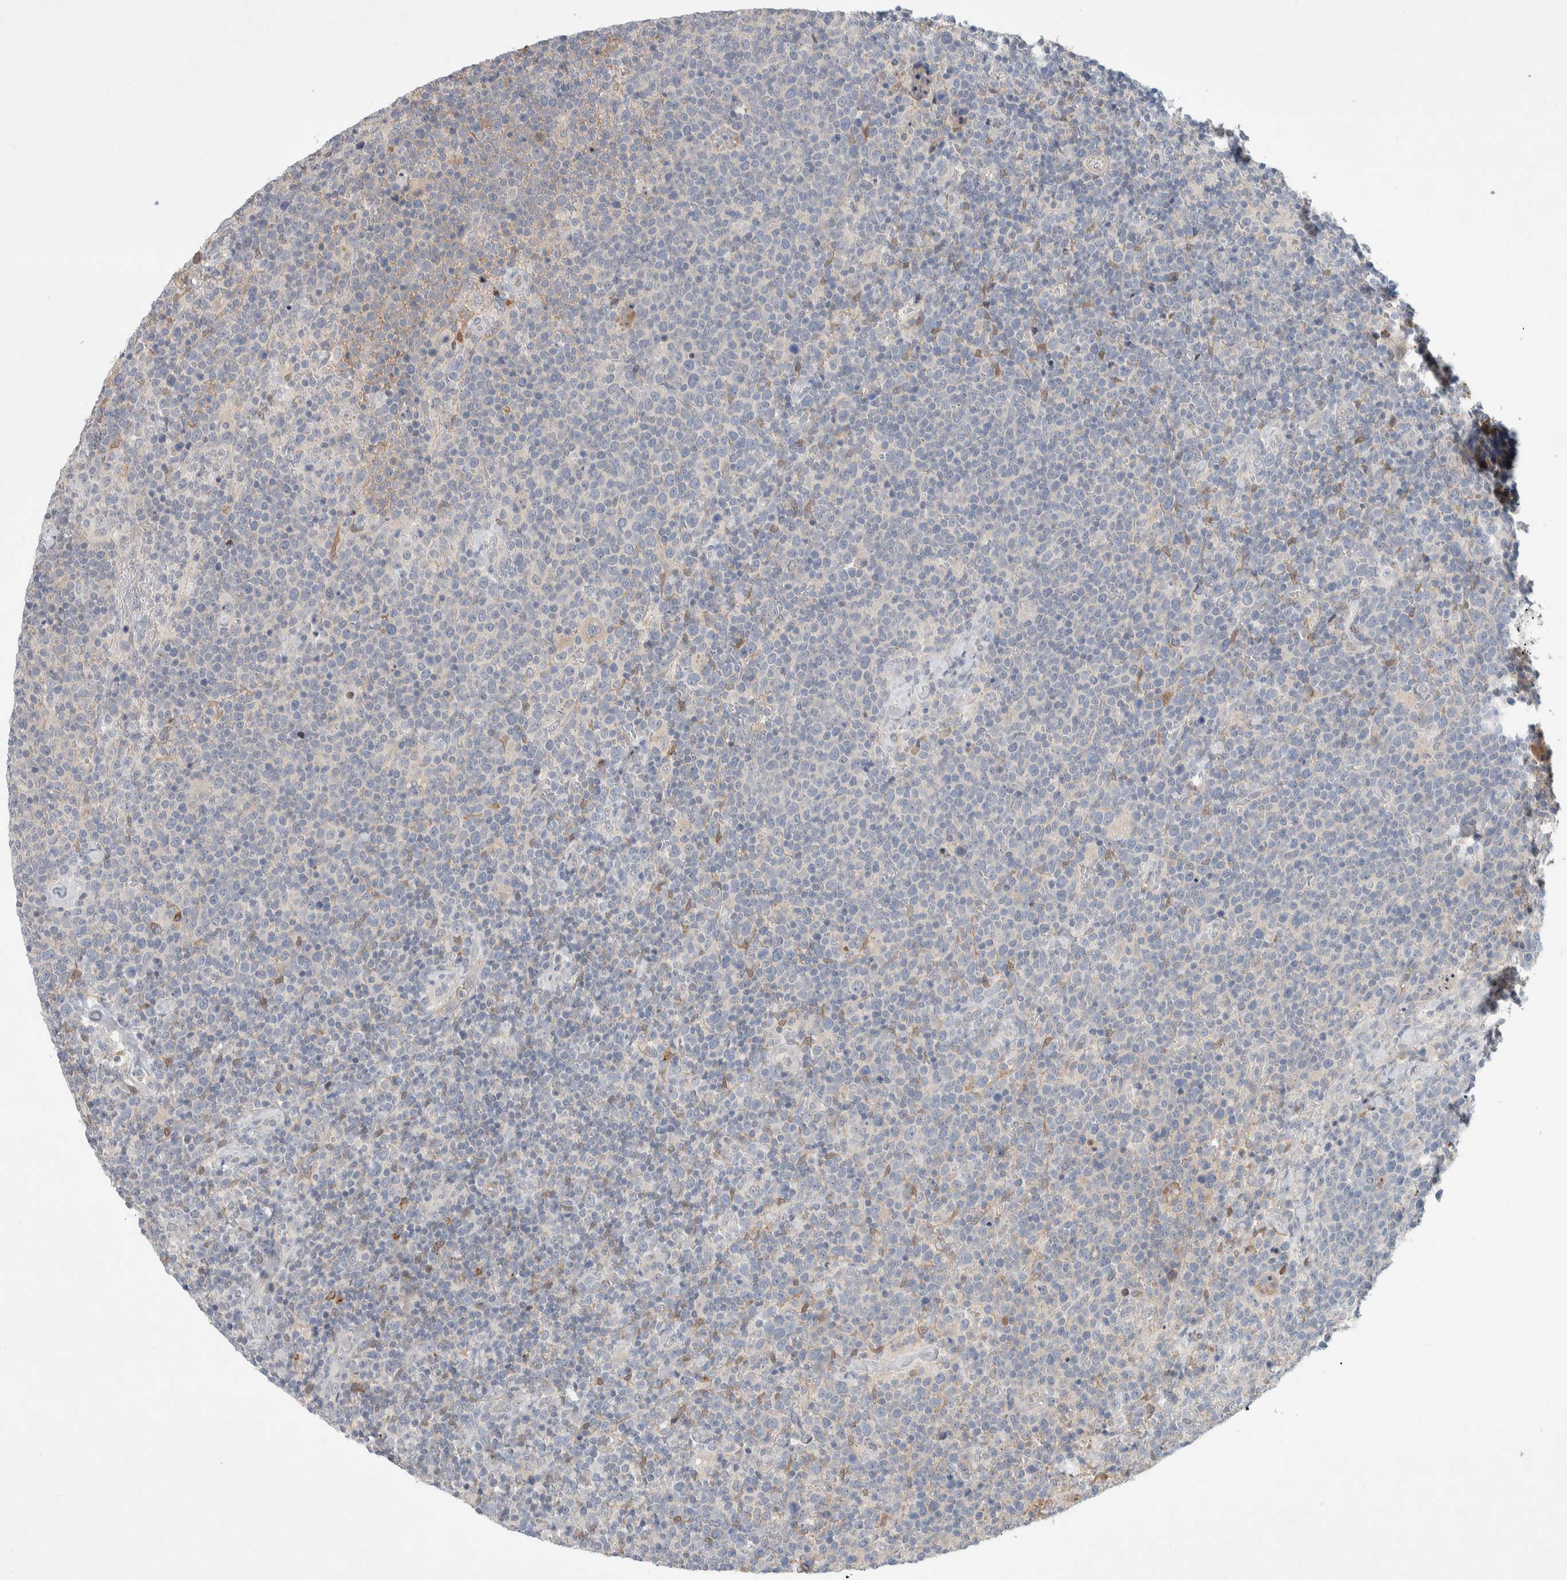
{"staining": {"intensity": "negative", "quantity": "none", "location": "none"}, "tissue": "lymphoma", "cell_type": "Tumor cells", "image_type": "cancer", "snomed": [{"axis": "morphology", "description": "Malignant lymphoma, non-Hodgkin's type, High grade"}, {"axis": "topography", "description": "Lymph node"}], "caption": "Tumor cells show no significant protein expression in lymphoma.", "gene": "DEPTOR", "patient": {"sex": "male", "age": 61}}